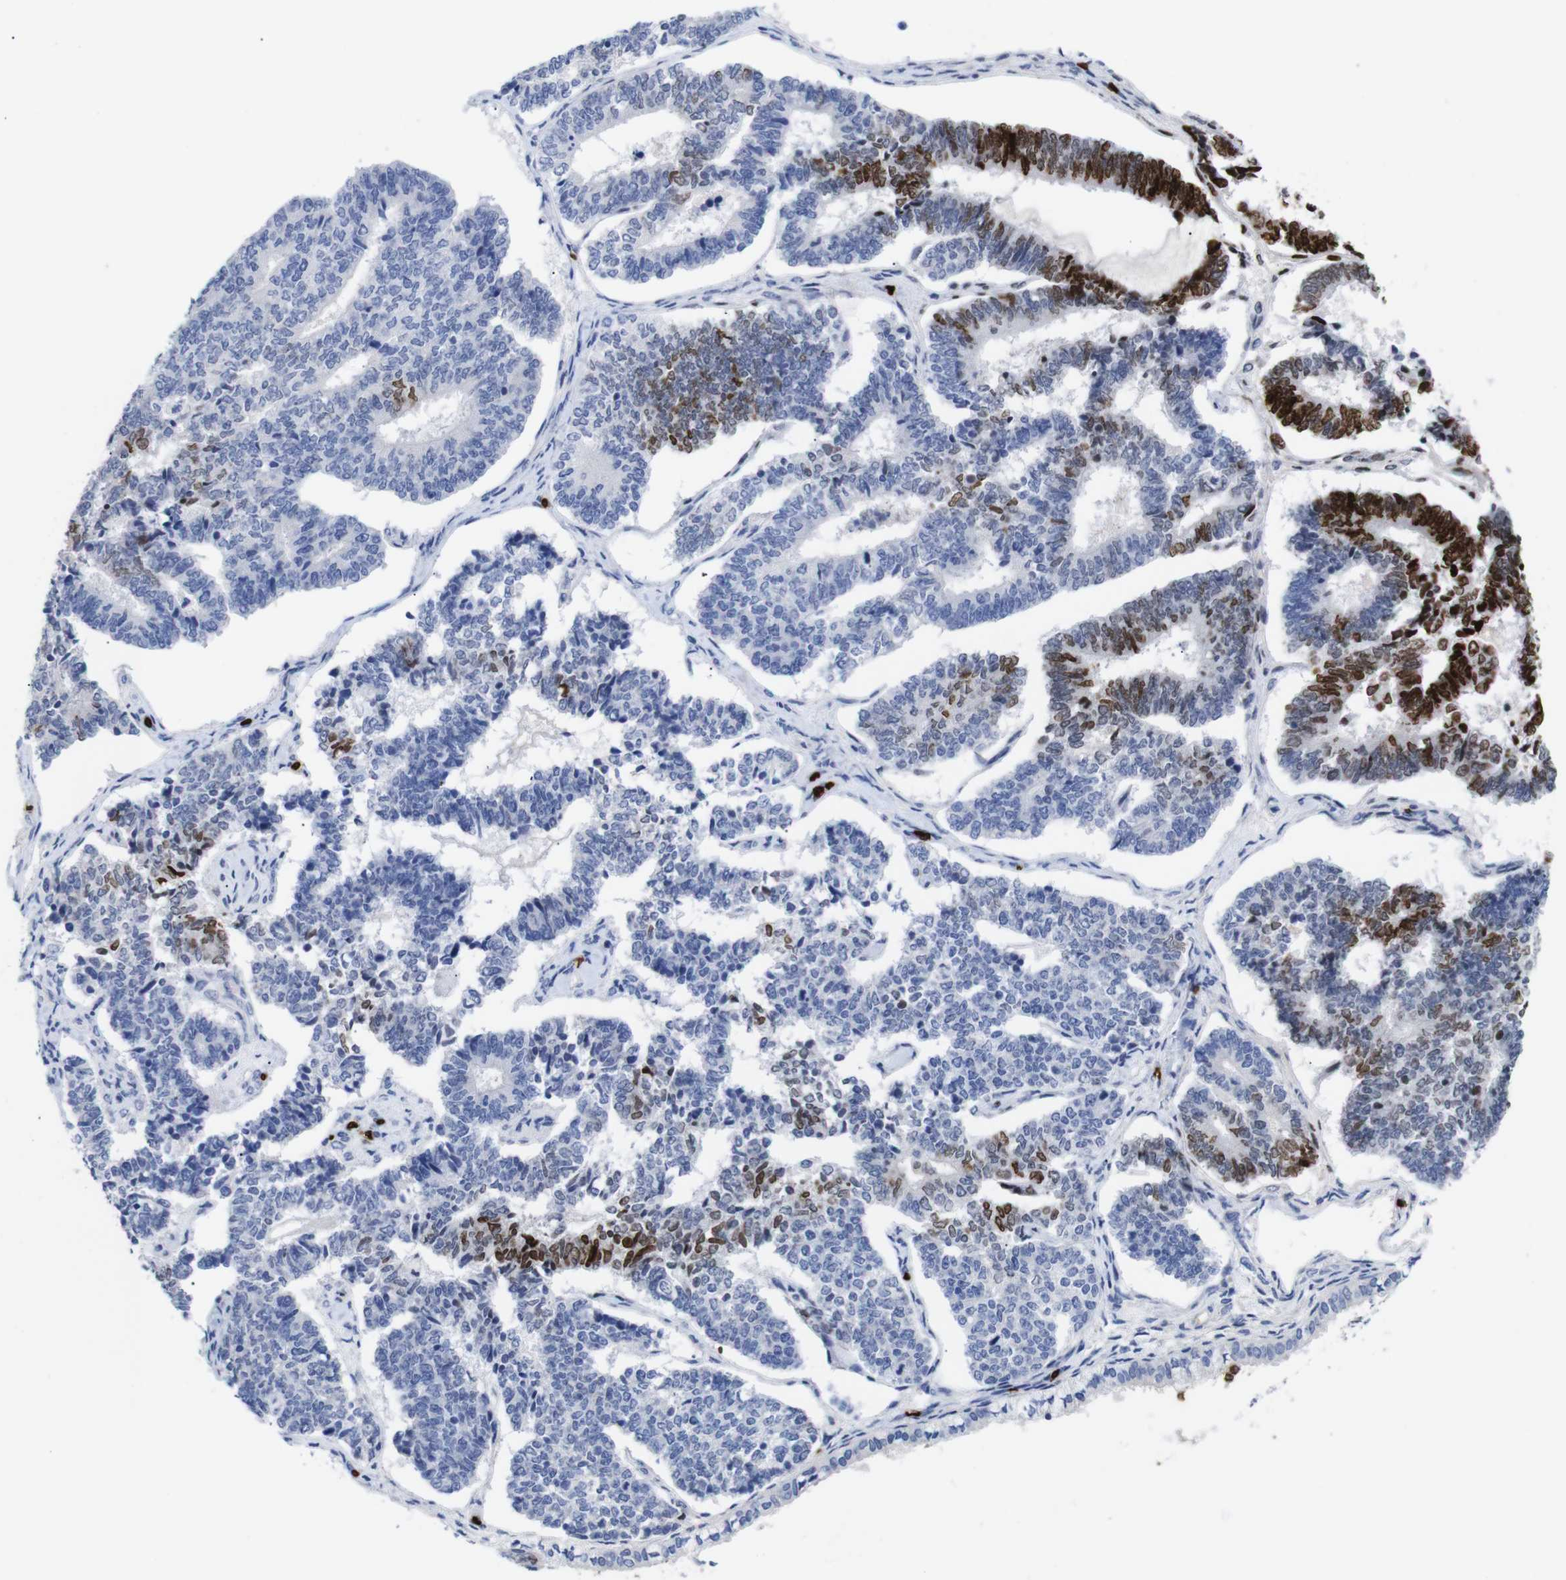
{"staining": {"intensity": "strong", "quantity": "<25%", "location": "nuclear"}, "tissue": "endometrial cancer", "cell_type": "Tumor cells", "image_type": "cancer", "snomed": [{"axis": "morphology", "description": "Adenocarcinoma, NOS"}, {"axis": "topography", "description": "Endometrium"}], "caption": "Human endometrial cancer stained with a protein marker displays strong staining in tumor cells.", "gene": "S1PR2", "patient": {"sex": "female", "age": 70}}